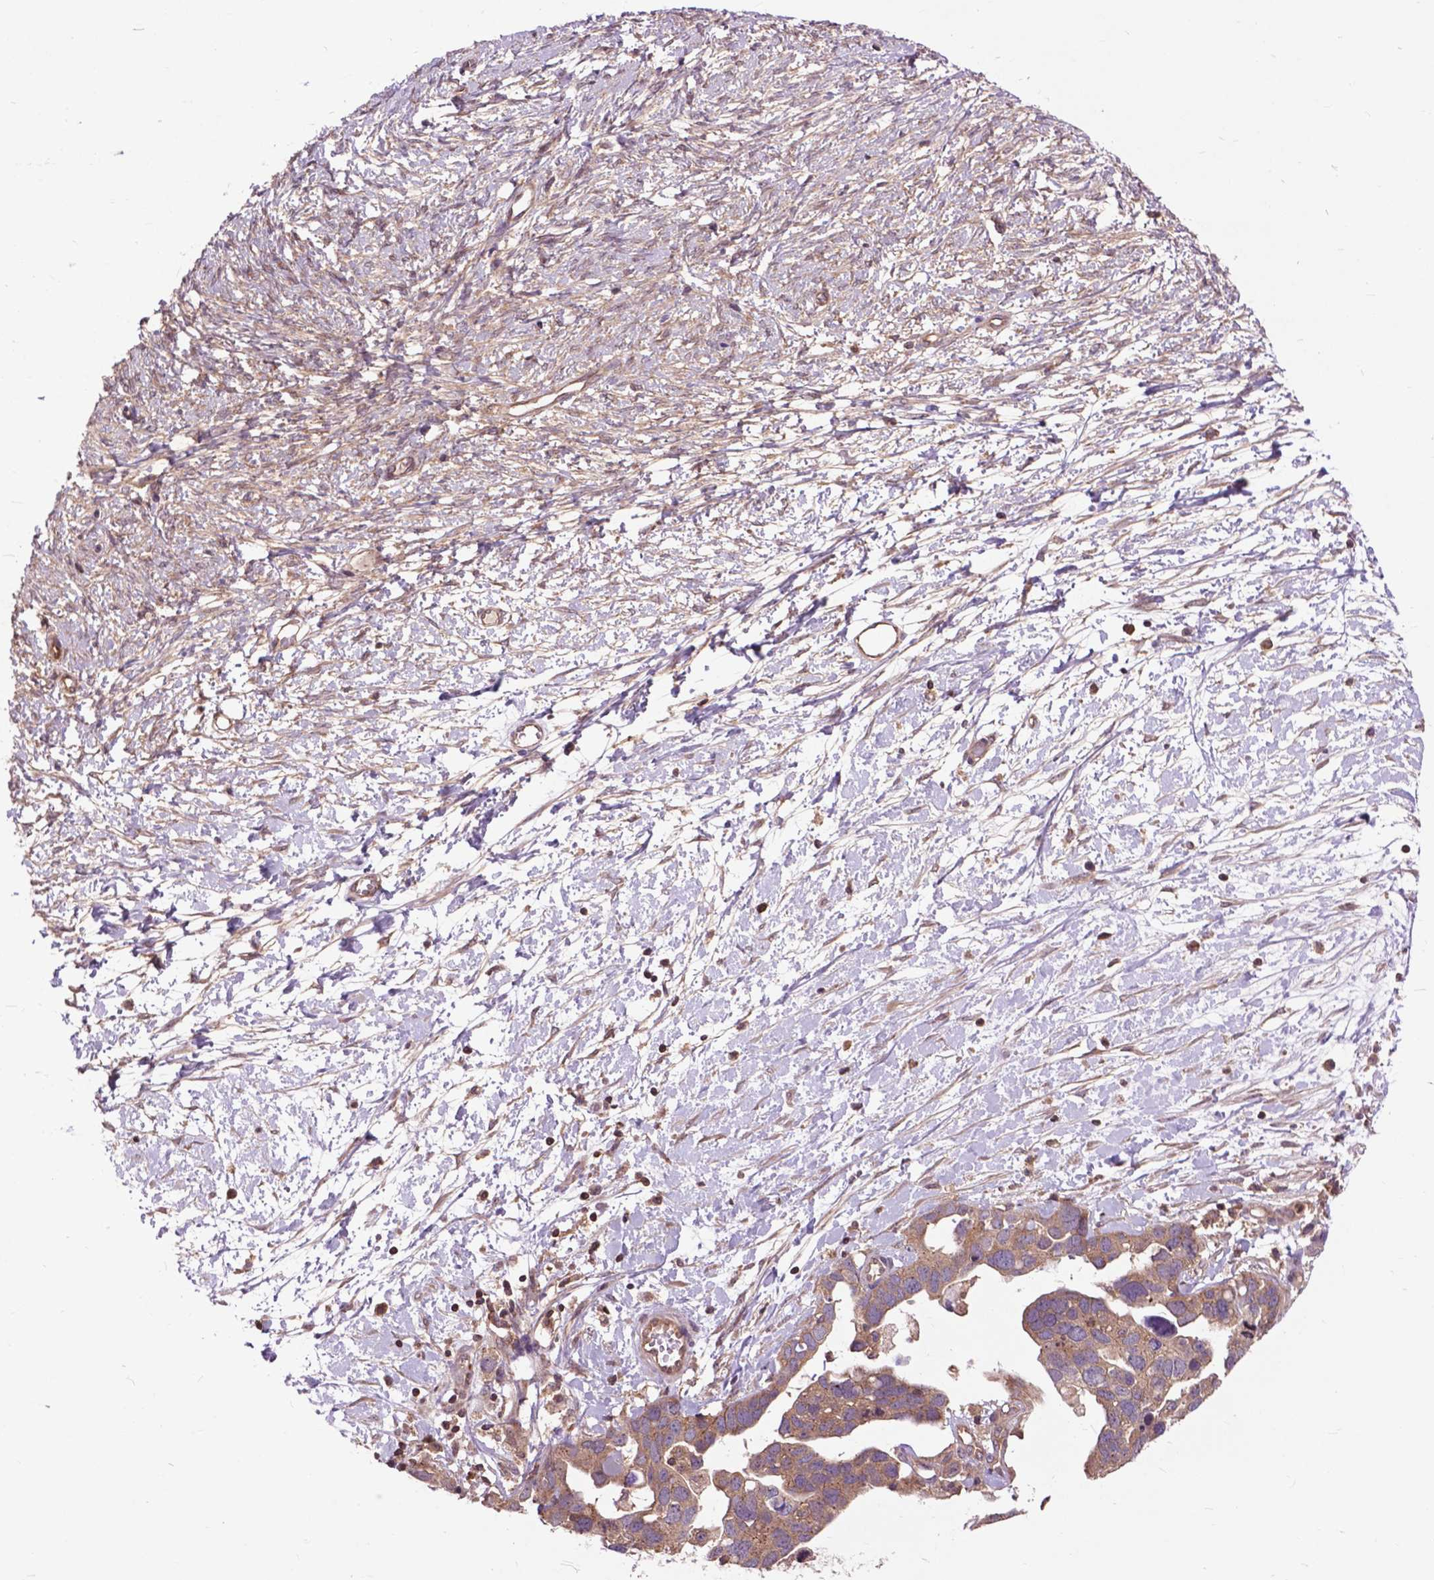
{"staining": {"intensity": "moderate", "quantity": ">75%", "location": "cytoplasmic/membranous"}, "tissue": "ovarian cancer", "cell_type": "Tumor cells", "image_type": "cancer", "snomed": [{"axis": "morphology", "description": "Cystadenocarcinoma, serous, NOS"}, {"axis": "topography", "description": "Ovary"}], "caption": "Ovarian cancer (serous cystadenocarcinoma) stained for a protein (brown) shows moderate cytoplasmic/membranous positive positivity in approximately >75% of tumor cells.", "gene": "ARAF", "patient": {"sex": "female", "age": 54}}